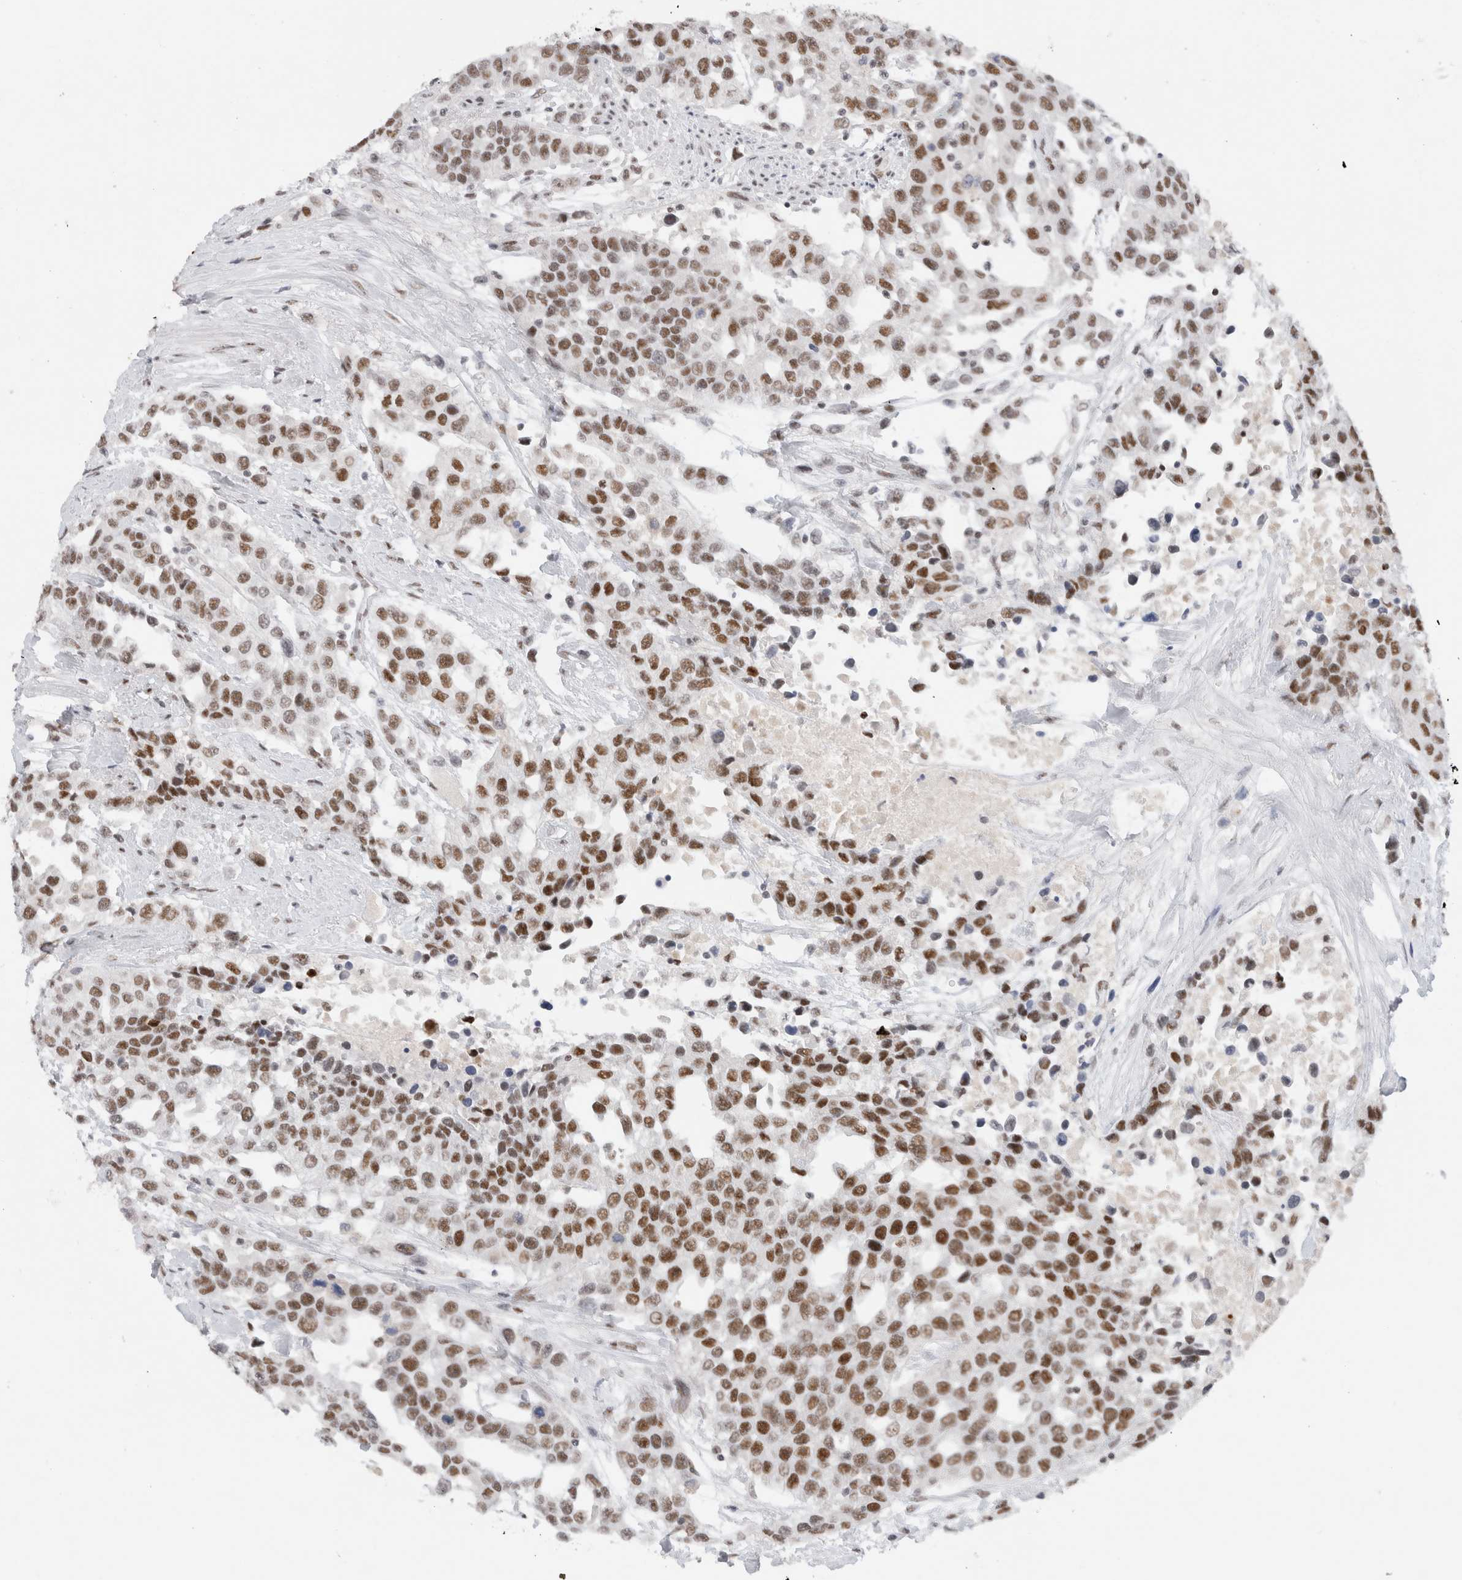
{"staining": {"intensity": "strong", "quantity": ">75%", "location": "nuclear"}, "tissue": "urothelial cancer", "cell_type": "Tumor cells", "image_type": "cancer", "snomed": [{"axis": "morphology", "description": "Urothelial carcinoma, High grade"}, {"axis": "topography", "description": "Urinary bladder"}], "caption": "Approximately >75% of tumor cells in human high-grade urothelial carcinoma show strong nuclear protein staining as visualized by brown immunohistochemical staining.", "gene": "COPS7A", "patient": {"sex": "female", "age": 80}}